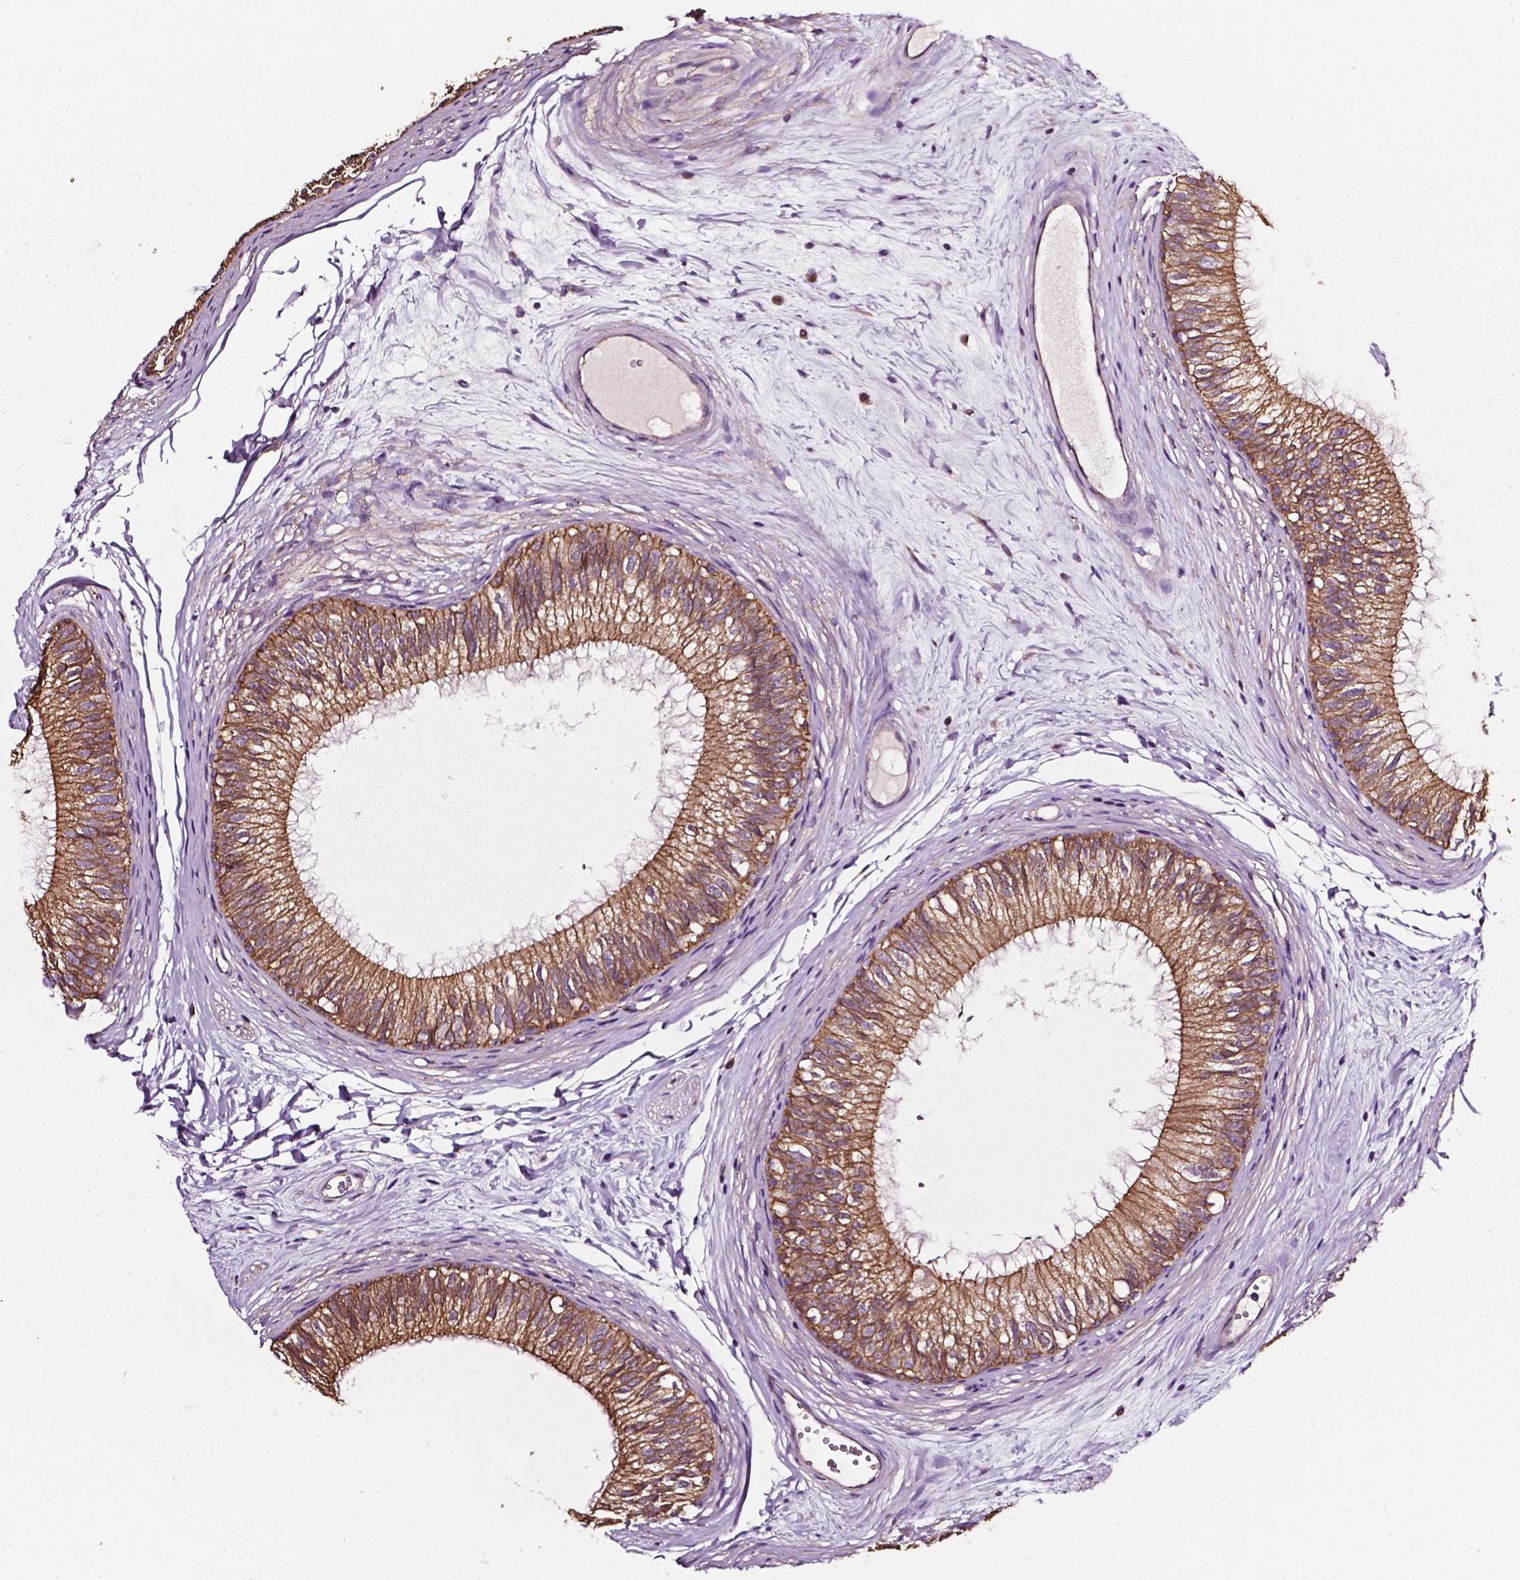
{"staining": {"intensity": "moderate", "quantity": ">75%", "location": "cytoplasmic/membranous"}, "tissue": "epididymis", "cell_type": "Glandular cells", "image_type": "normal", "snomed": [{"axis": "morphology", "description": "Normal tissue, NOS"}, {"axis": "topography", "description": "Epididymis"}], "caption": "Glandular cells exhibit medium levels of moderate cytoplasmic/membranous staining in approximately >75% of cells in unremarkable human epididymis. The staining was performed using DAB (3,3'-diaminobenzidine), with brown indicating positive protein expression. Nuclei are stained blue with hematoxylin.", "gene": "ATG16L1", "patient": {"sex": "male", "age": 29}}